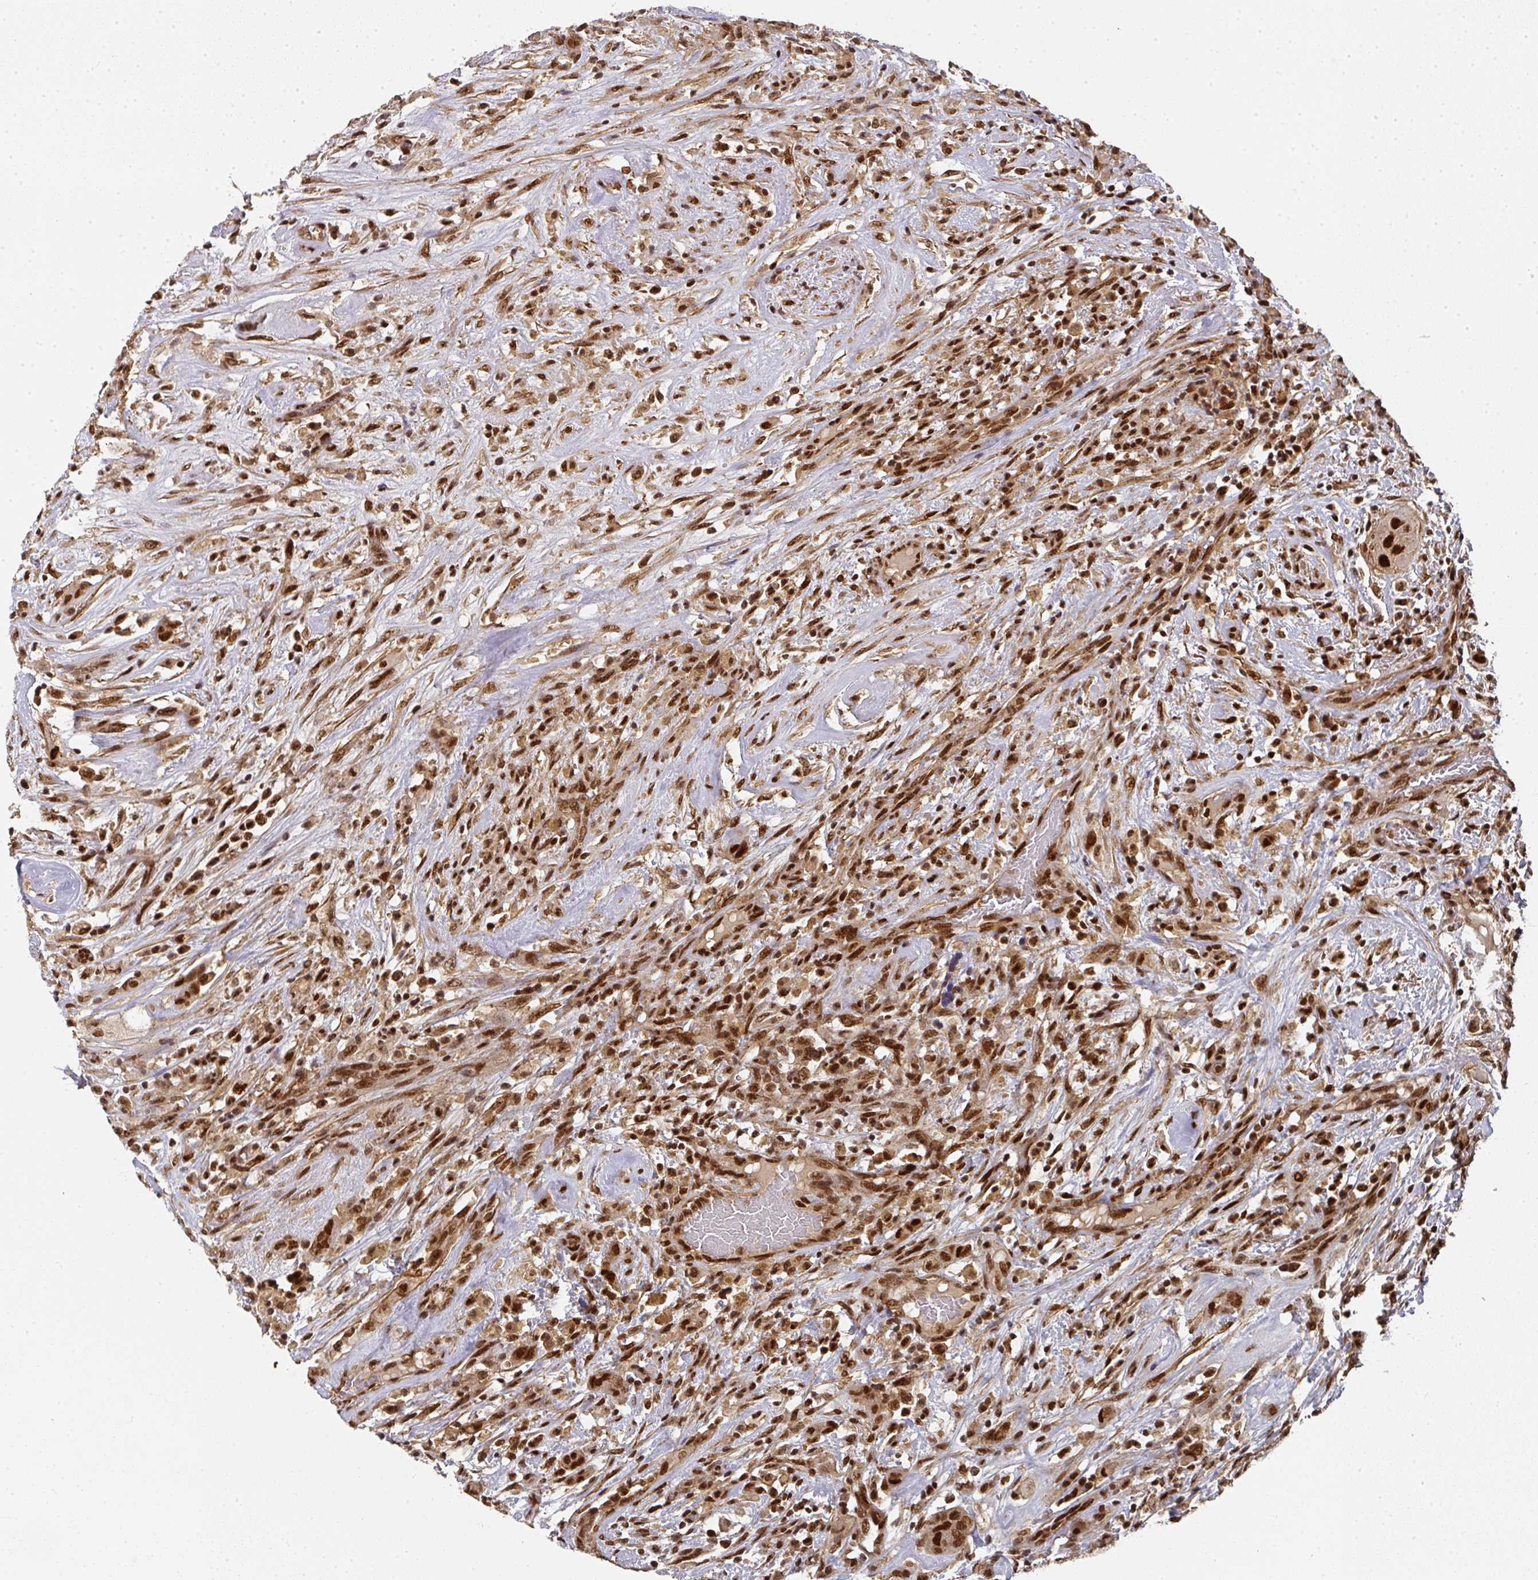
{"staining": {"intensity": "strong", "quantity": ">75%", "location": "nuclear"}, "tissue": "thyroid cancer", "cell_type": "Tumor cells", "image_type": "cancer", "snomed": [{"axis": "morphology", "description": "Papillary adenocarcinoma, NOS"}, {"axis": "topography", "description": "Thyroid gland"}], "caption": "Strong nuclear expression is identified in approximately >75% of tumor cells in thyroid cancer (papillary adenocarcinoma). Using DAB (brown) and hematoxylin (blue) stains, captured at high magnification using brightfield microscopy.", "gene": "DIDO1", "patient": {"sex": "female", "age": 59}}